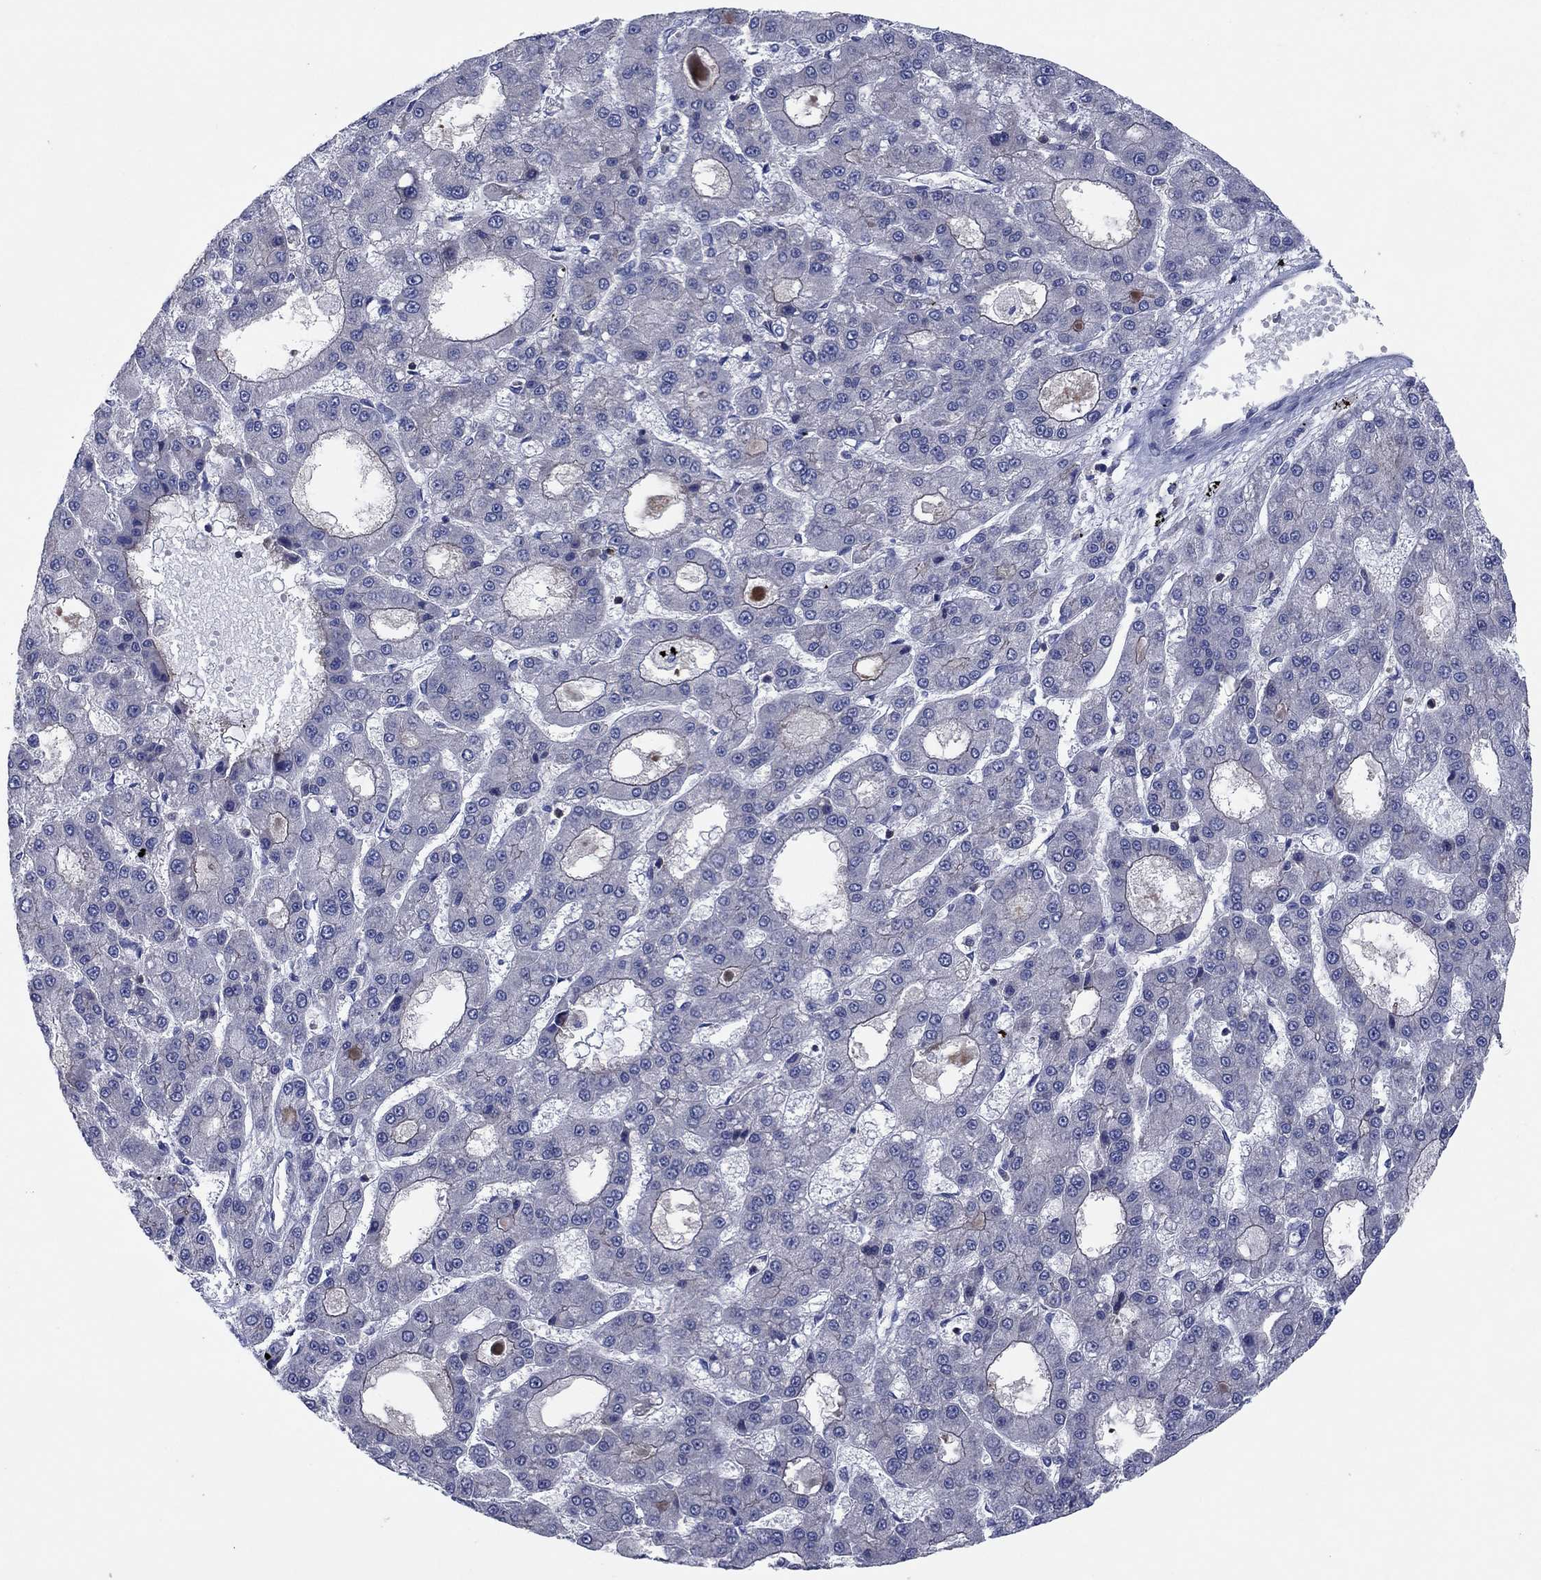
{"staining": {"intensity": "negative", "quantity": "none", "location": "none"}, "tissue": "liver cancer", "cell_type": "Tumor cells", "image_type": "cancer", "snomed": [{"axis": "morphology", "description": "Carcinoma, Hepatocellular, NOS"}, {"axis": "topography", "description": "Liver"}], "caption": "Human liver cancer stained for a protein using immunohistochemistry (IHC) exhibits no staining in tumor cells.", "gene": "PVR", "patient": {"sex": "male", "age": 70}}